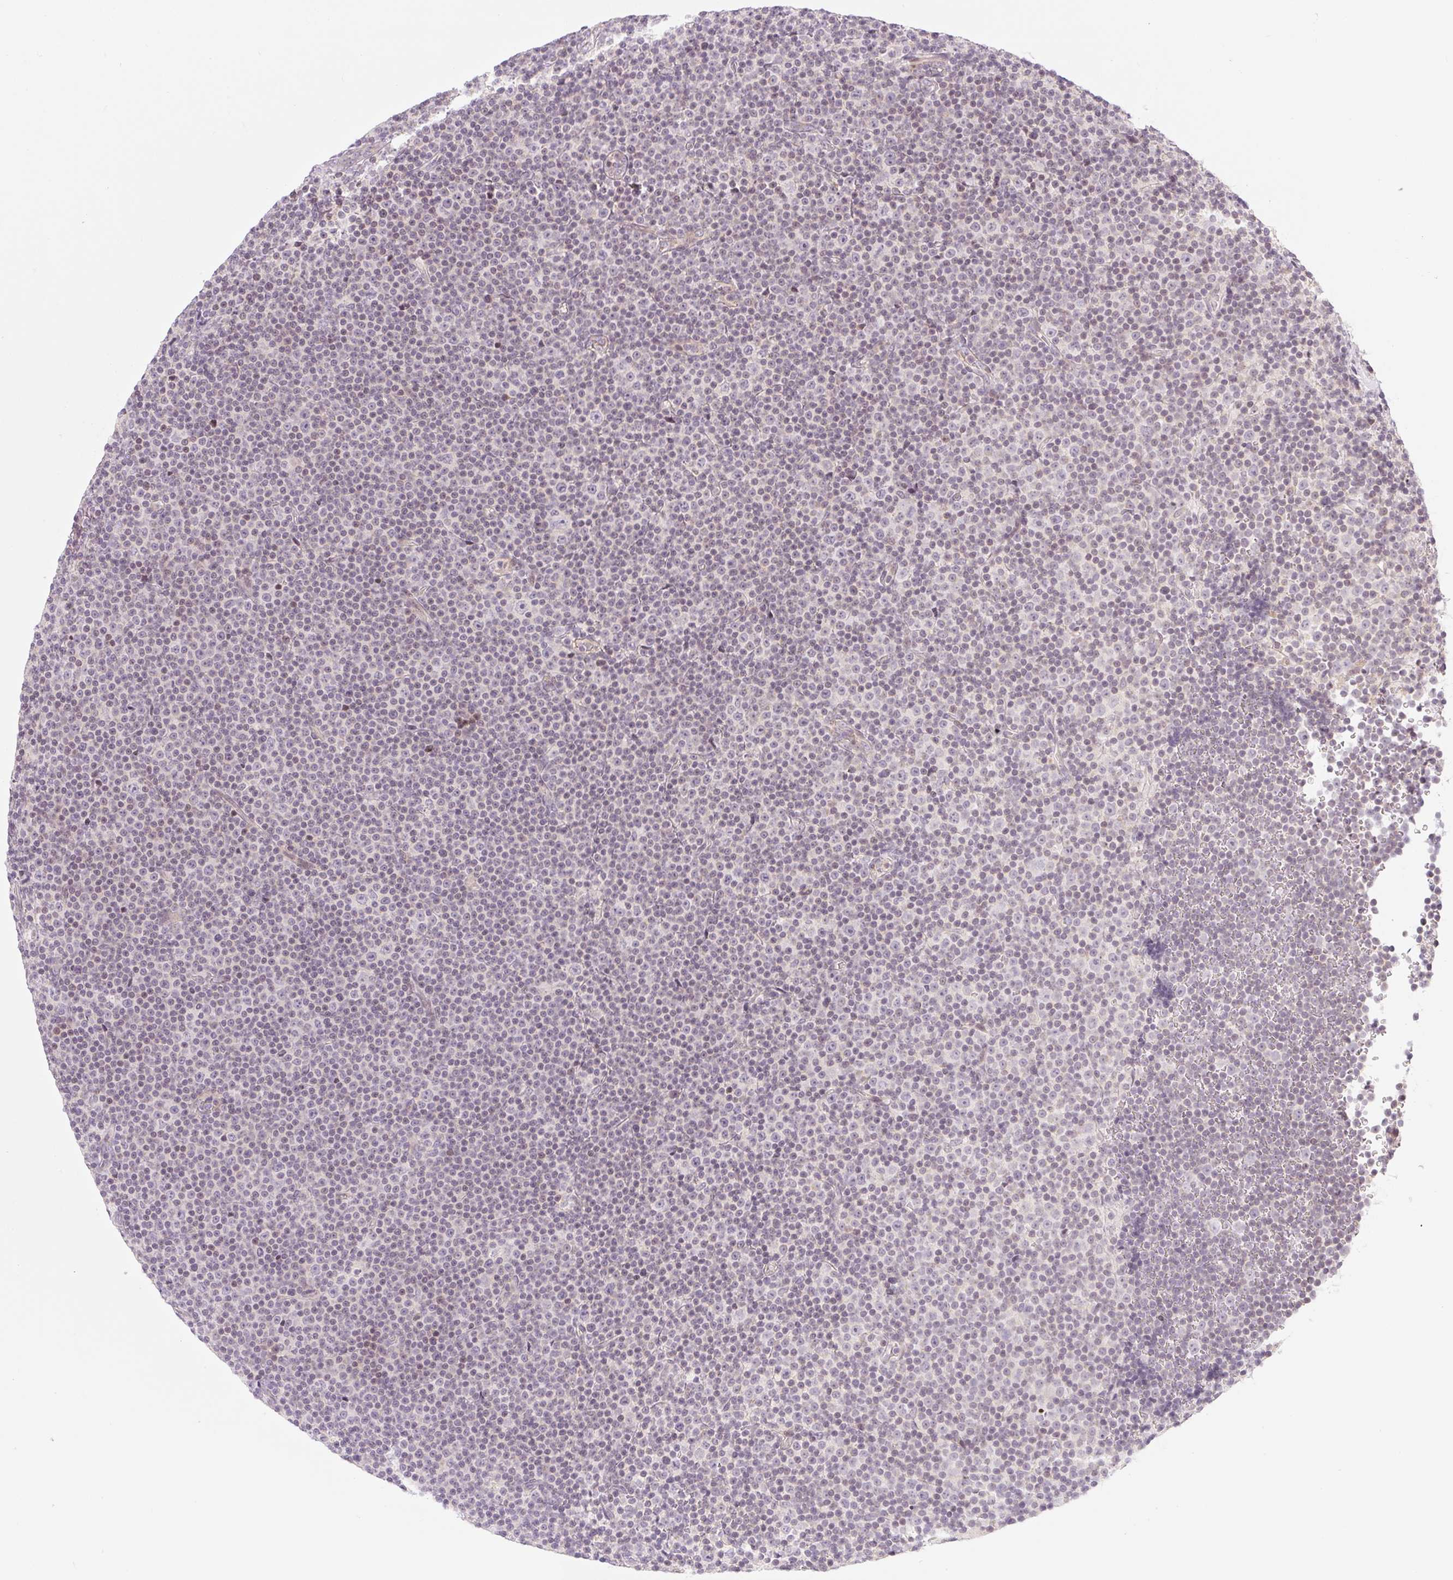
{"staining": {"intensity": "weak", "quantity": "25%-75%", "location": "nuclear"}, "tissue": "lymphoma", "cell_type": "Tumor cells", "image_type": "cancer", "snomed": [{"axis": "morphology", "description": "Malignant lymphoma, non-Hodgkin's type, Low grade"}, {"axis": "topography", "description": "Lymph node"}], "caption": "A histopathology image of low-grade malignant lymphoma, non-Hodgkin's type stained for a protein displays weak nuclear brown staining in tumor cells.", "gene": "CASKIN1", "patient": {"sex": "female", "age": 67}}